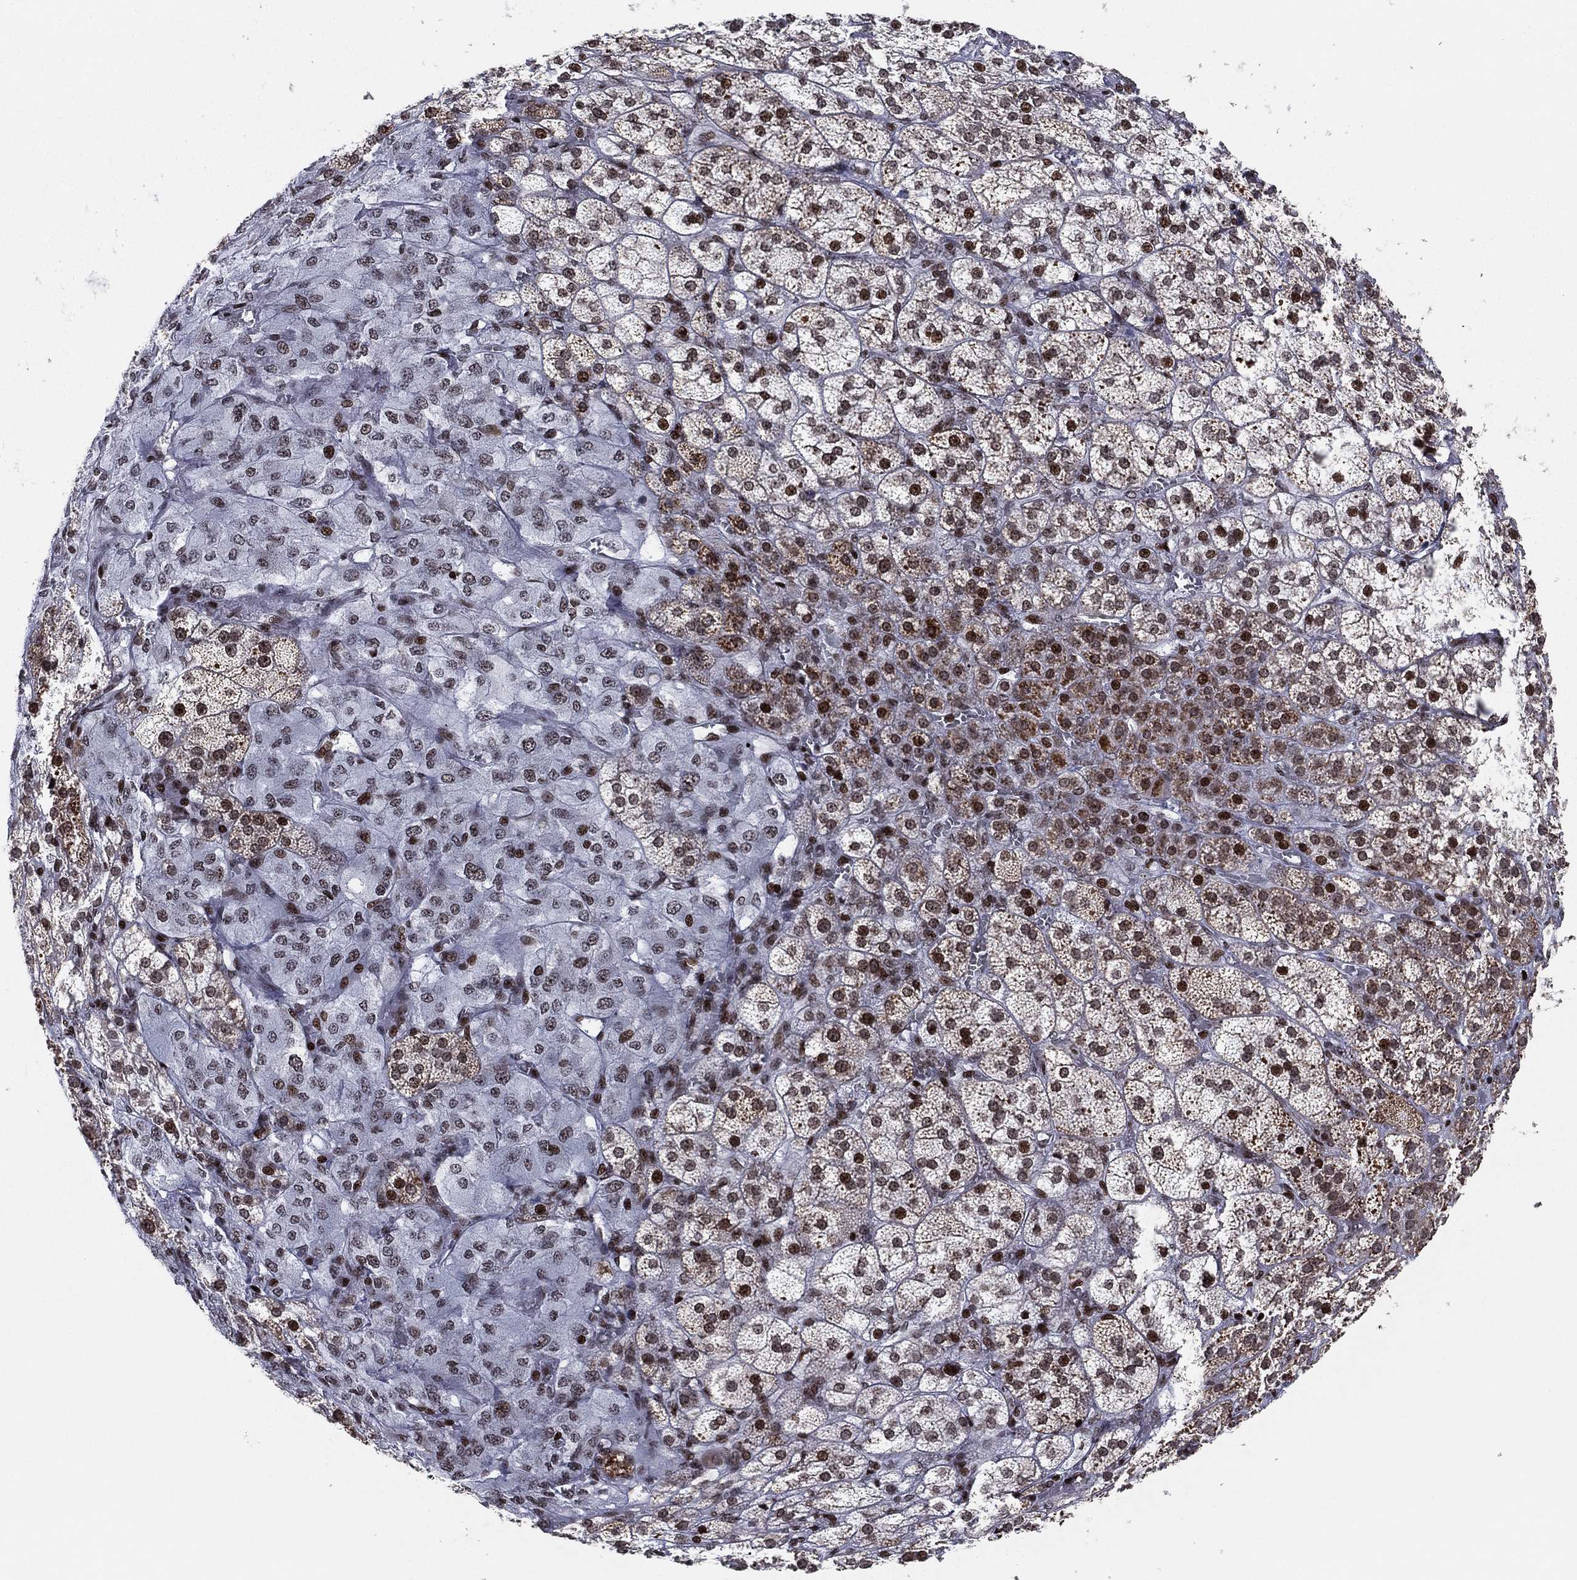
{"staining": {"intensity": "strong", "quantity": "25%-75%", "location": "nuclear"}, "tissue": "adrenal gland", "cell_type": "Glandular cells", "image_type": "normal", "snomed": [{"axis": "morphology", "description": "Normal tissue, NOS"}, {"axis": "topography", "description": "Adrenal gland"}], "caption": "A brown stain labels strong nuclear staining of a protein in glandular cells of benign human adrenal gland. Ihc stains the protein in brown and the nuclei are stained blue.", "gene": "MFSD14A", "patient": {"sex": "female", "age": 60}}